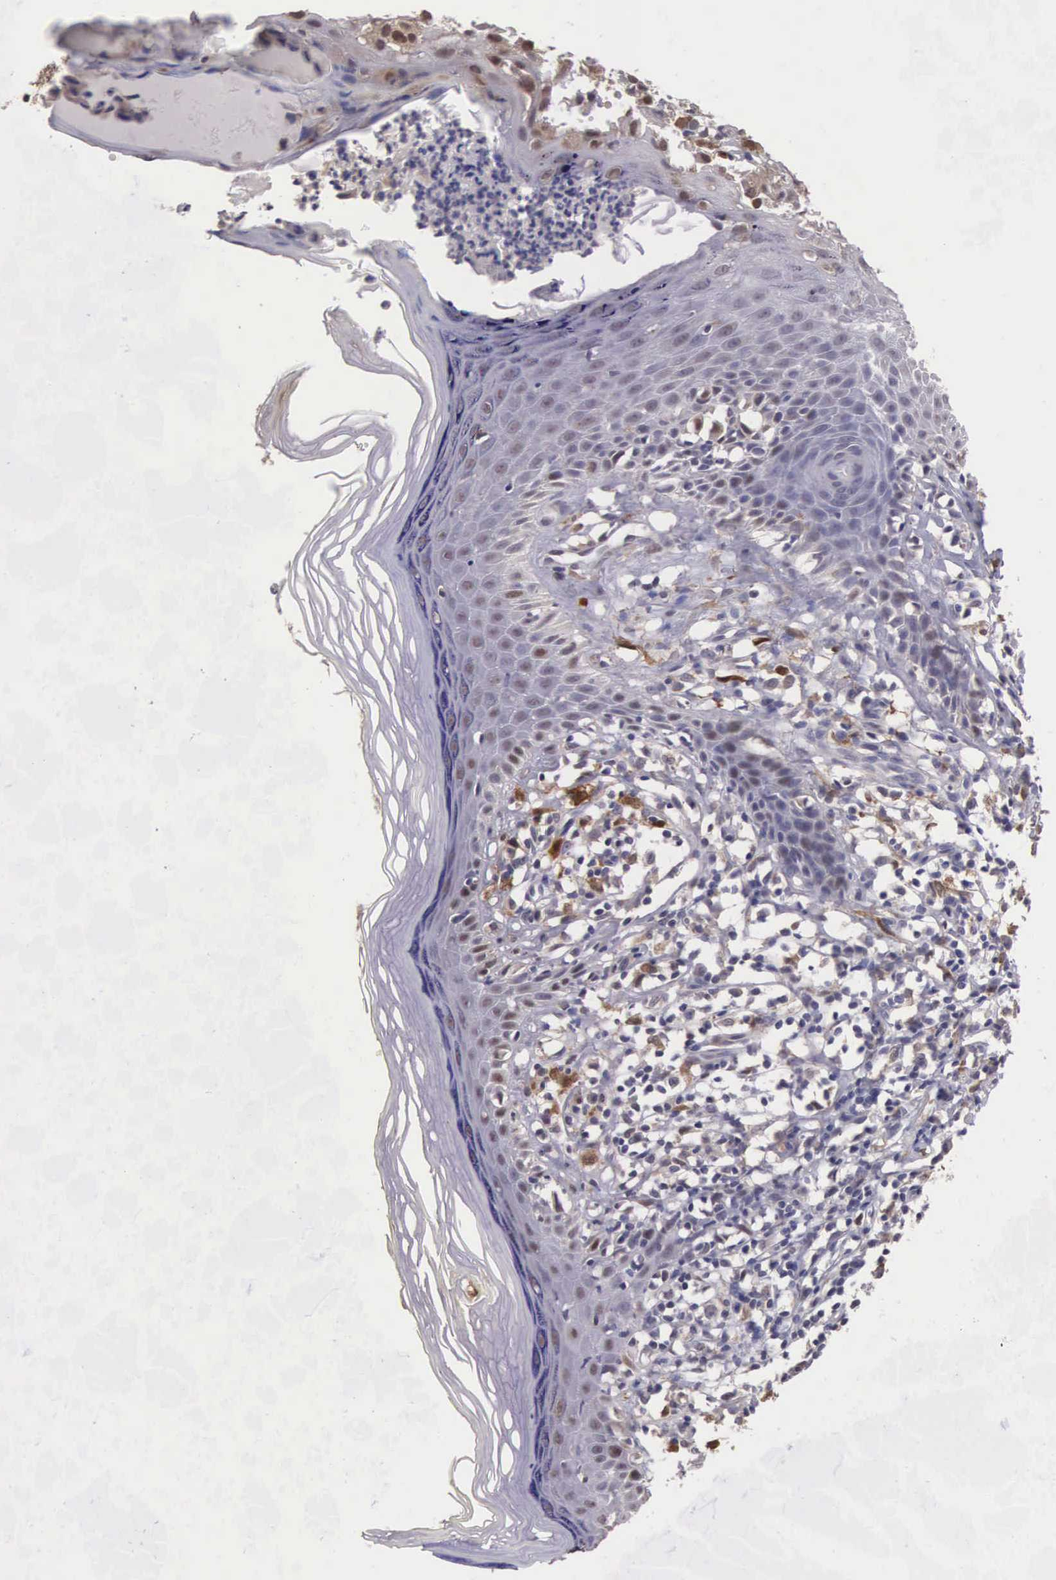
{"staining": {"intensity": "weak", "quantity": "25%-75%", "location": "cytoplasmic/membranous,nuclear"}, "tissue": "melanoma", "cell_type": "Tumor cells", "image_type": "cancer", "snomed": [{"axis": "morphology", "description": "Malignant melanoma, NOS"}, {"axis": "topography", "description": "Skin"}], "caption": "Protein expression analysis of malignant melanoma demonstrates weak cytoplasmic/membranous and nuclear staining in approximately 25%-75% of tumor cells.", "gene": "CDC45", "patient": {"sex": "female", "age": 52}}